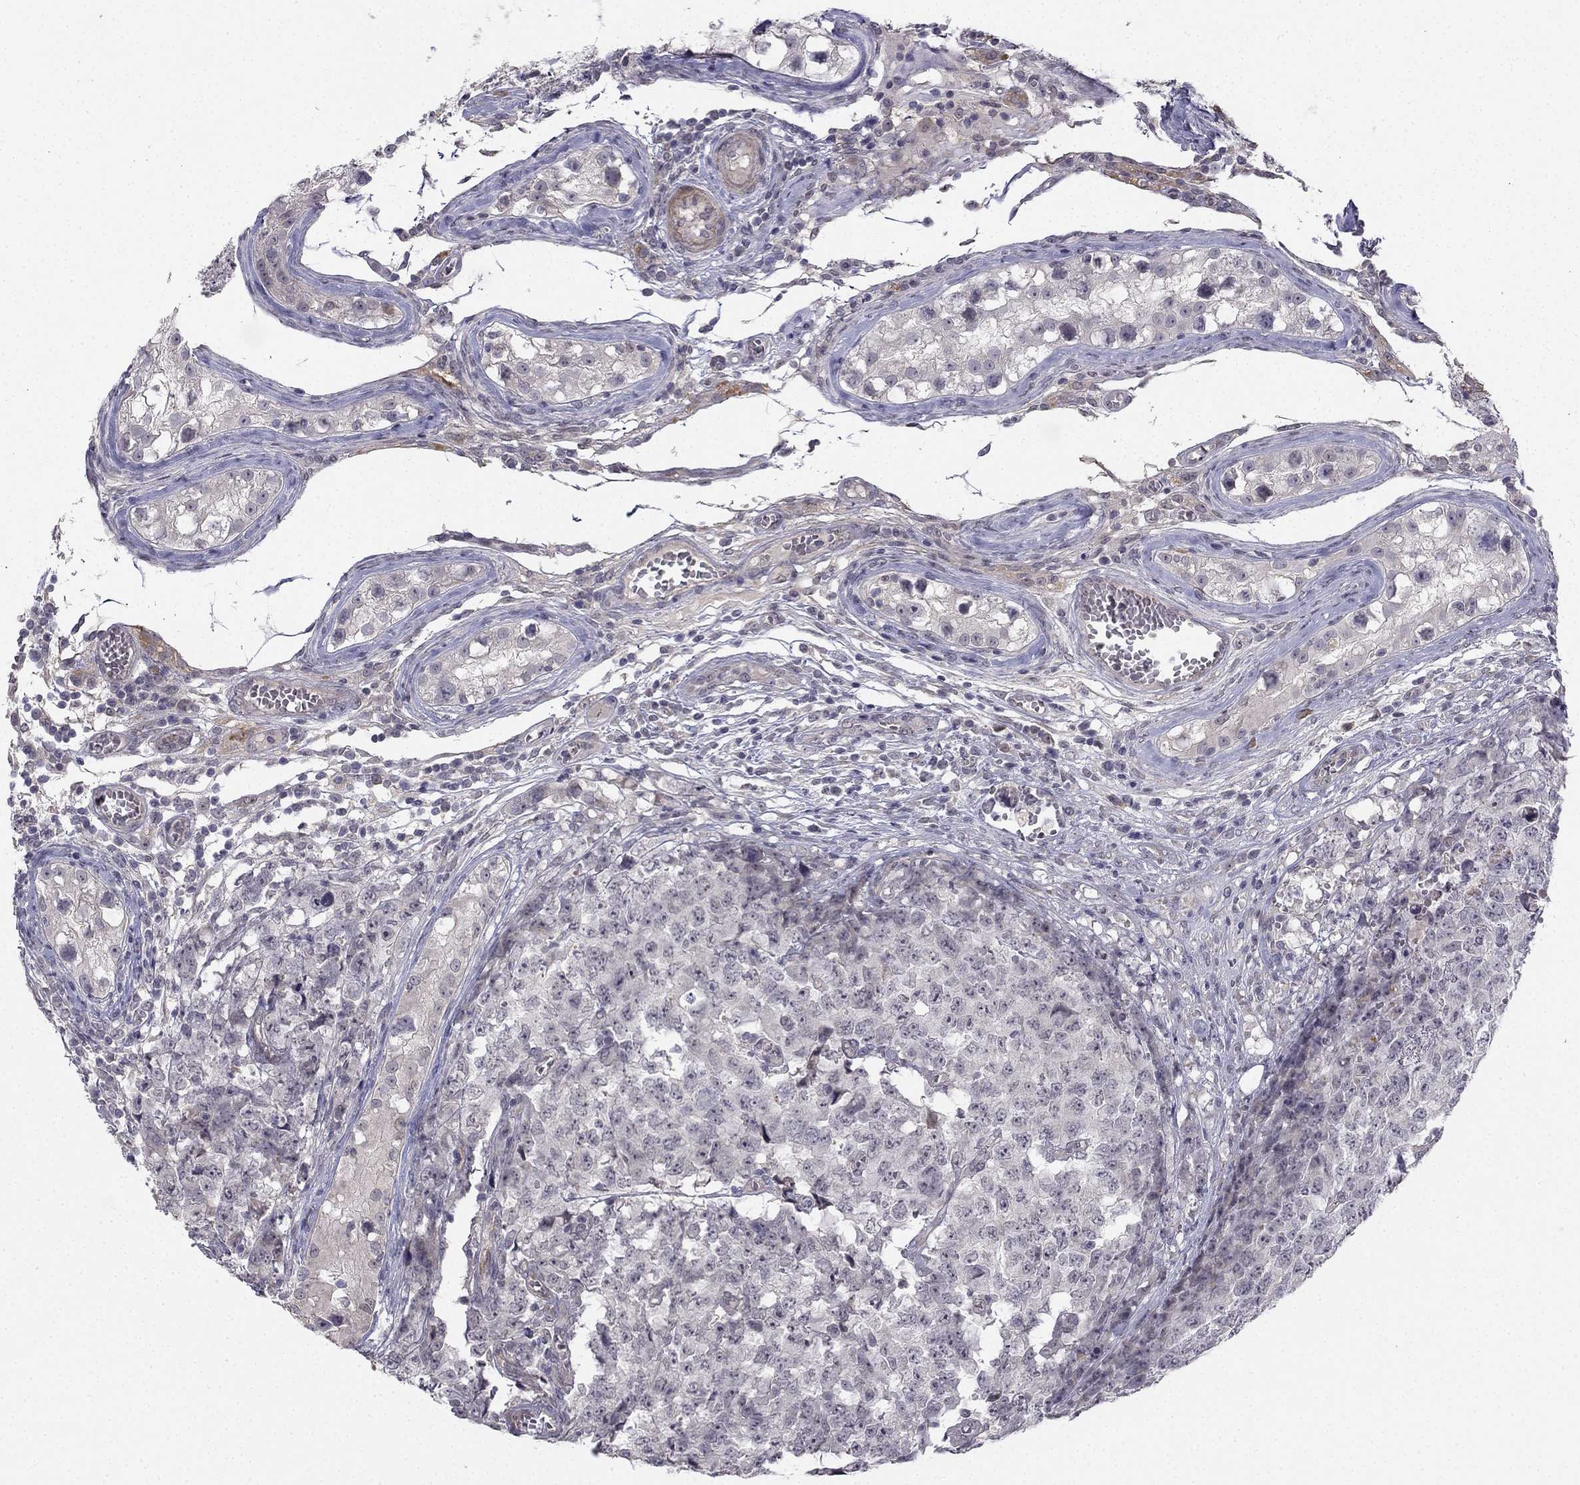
{"staining": {"intensity": "negative", "quantity": "none", "location": "none"}, "tissue": "testis cancer", "cell_type": "Tumor cells", "image_type": "cancer", "snomed": [{"axis": "morphology", "description": "Carcinoma, Embryonal, NOS"}, {"axis": "topography", "description": "Testis"}], "caption": "Immunohistochemical staining of testis embryonal carcinoma demonstrates no significant staining in tumor cells.", "gene": "CHST8", "patient": {"sex": "male", "age": 23}}